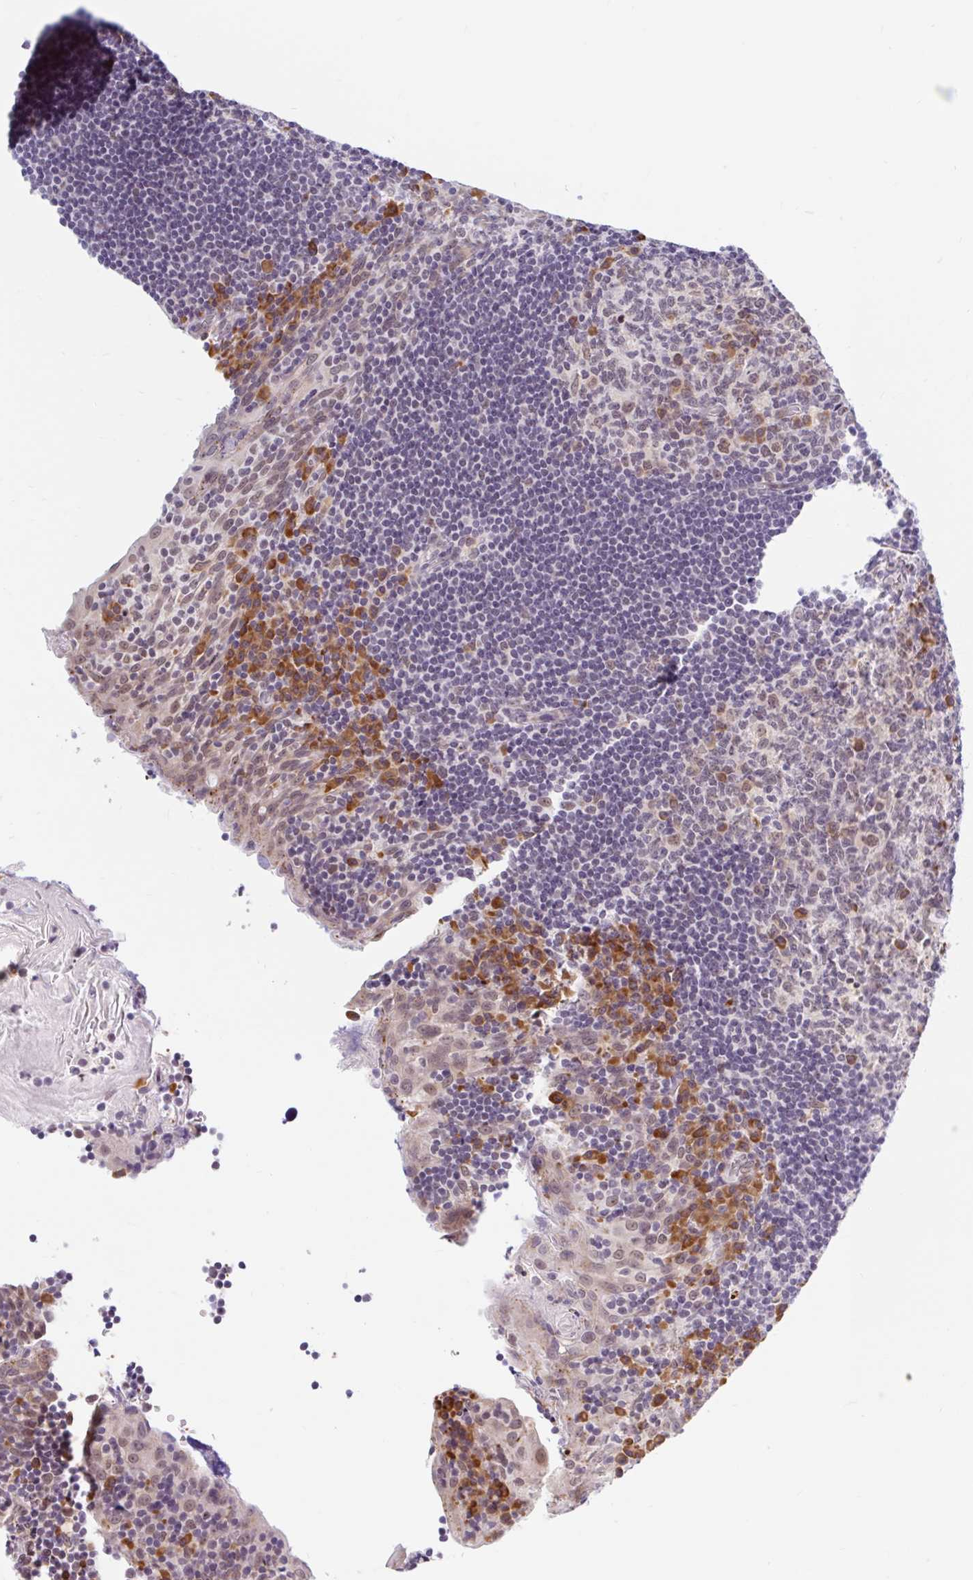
{"staining": {"intensity": "strong", "quantity": "<25%", "location": "cytoplasmic/membranous"}, "tissue": "tonsil", "cell_type": "Germinal center cells", "image_type": "normal", "snomed": [{"axis": "morphology", "description": "Normal tissue, NOS"}, {"axis": "topography", "description": "Tonsil"}], "caption": "Immunohistochemical staining of normal human tonsil exhibits medium levels of strong cytoplasmic/membranous staining in about <25% of germinal center cells. The staining was performed using DAB to visualize the protein expression in brown, while the nuclei were stained in blue with hematoxylin (Magnification: 20x).", "gene": "SRSF10", "patient": {"sex": "male", "age": 17}}